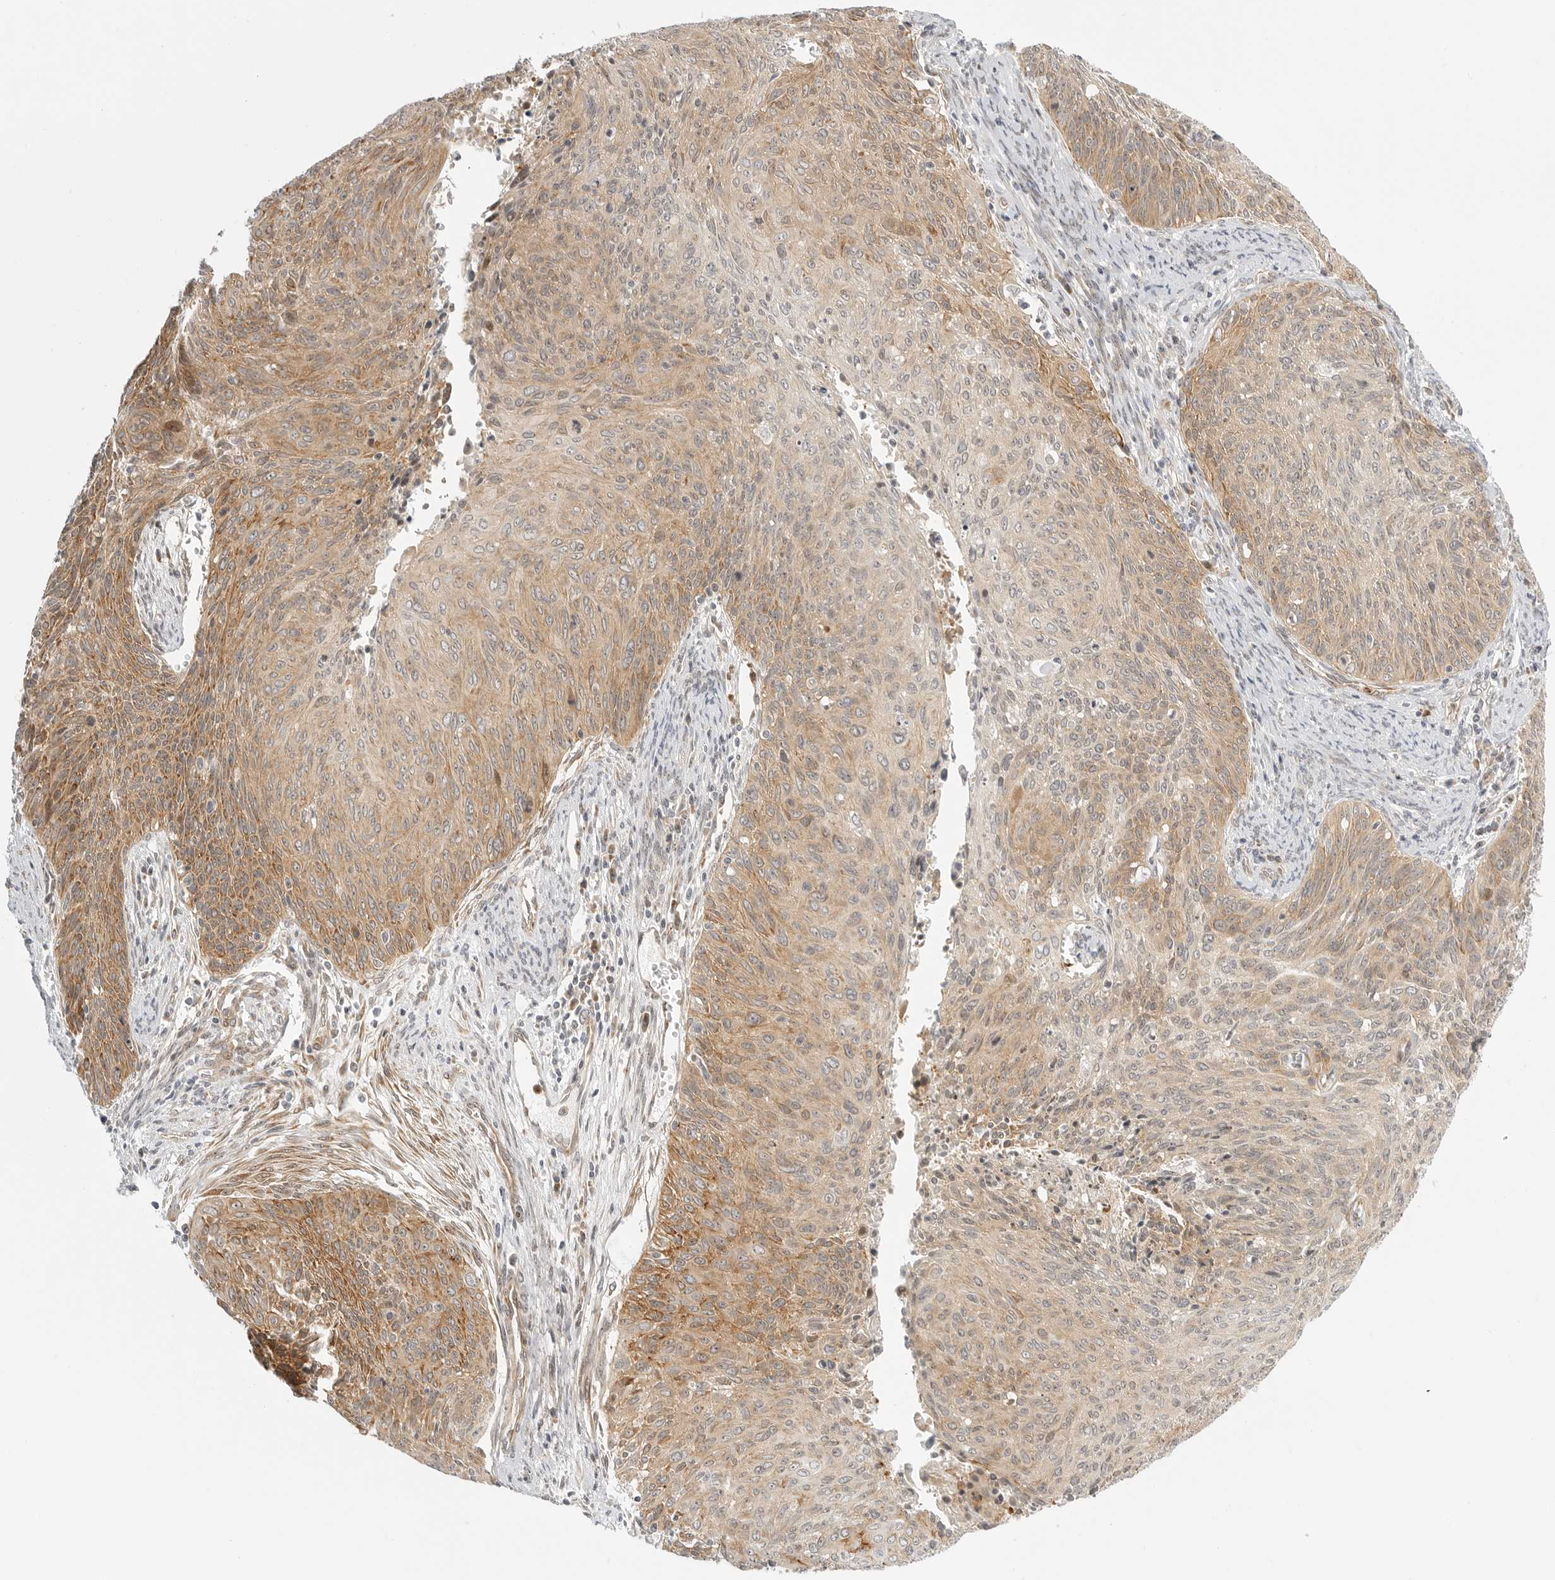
{"staining": {"intensity": "moderate", "quantity": ">75%", "location": "cytoplasmic/membranous"}, "tissue": "cervical cancer", "cell_type": "Tumor cells", "image_type": "cancer", "snomed": [{"axis": "morphology", "description": "Squamous cell carcinoma, NOS"}, {"axis": "topography", "description": "Cervix"}], "caption": "Protein staining demonstrates moderate cytoplasmic/membranous staining in approximately >75% of tumor cells in cervical squamous cell carcinoma.", "gene": "DSCC1", "patient": {"sex": "female", "age": 55}}